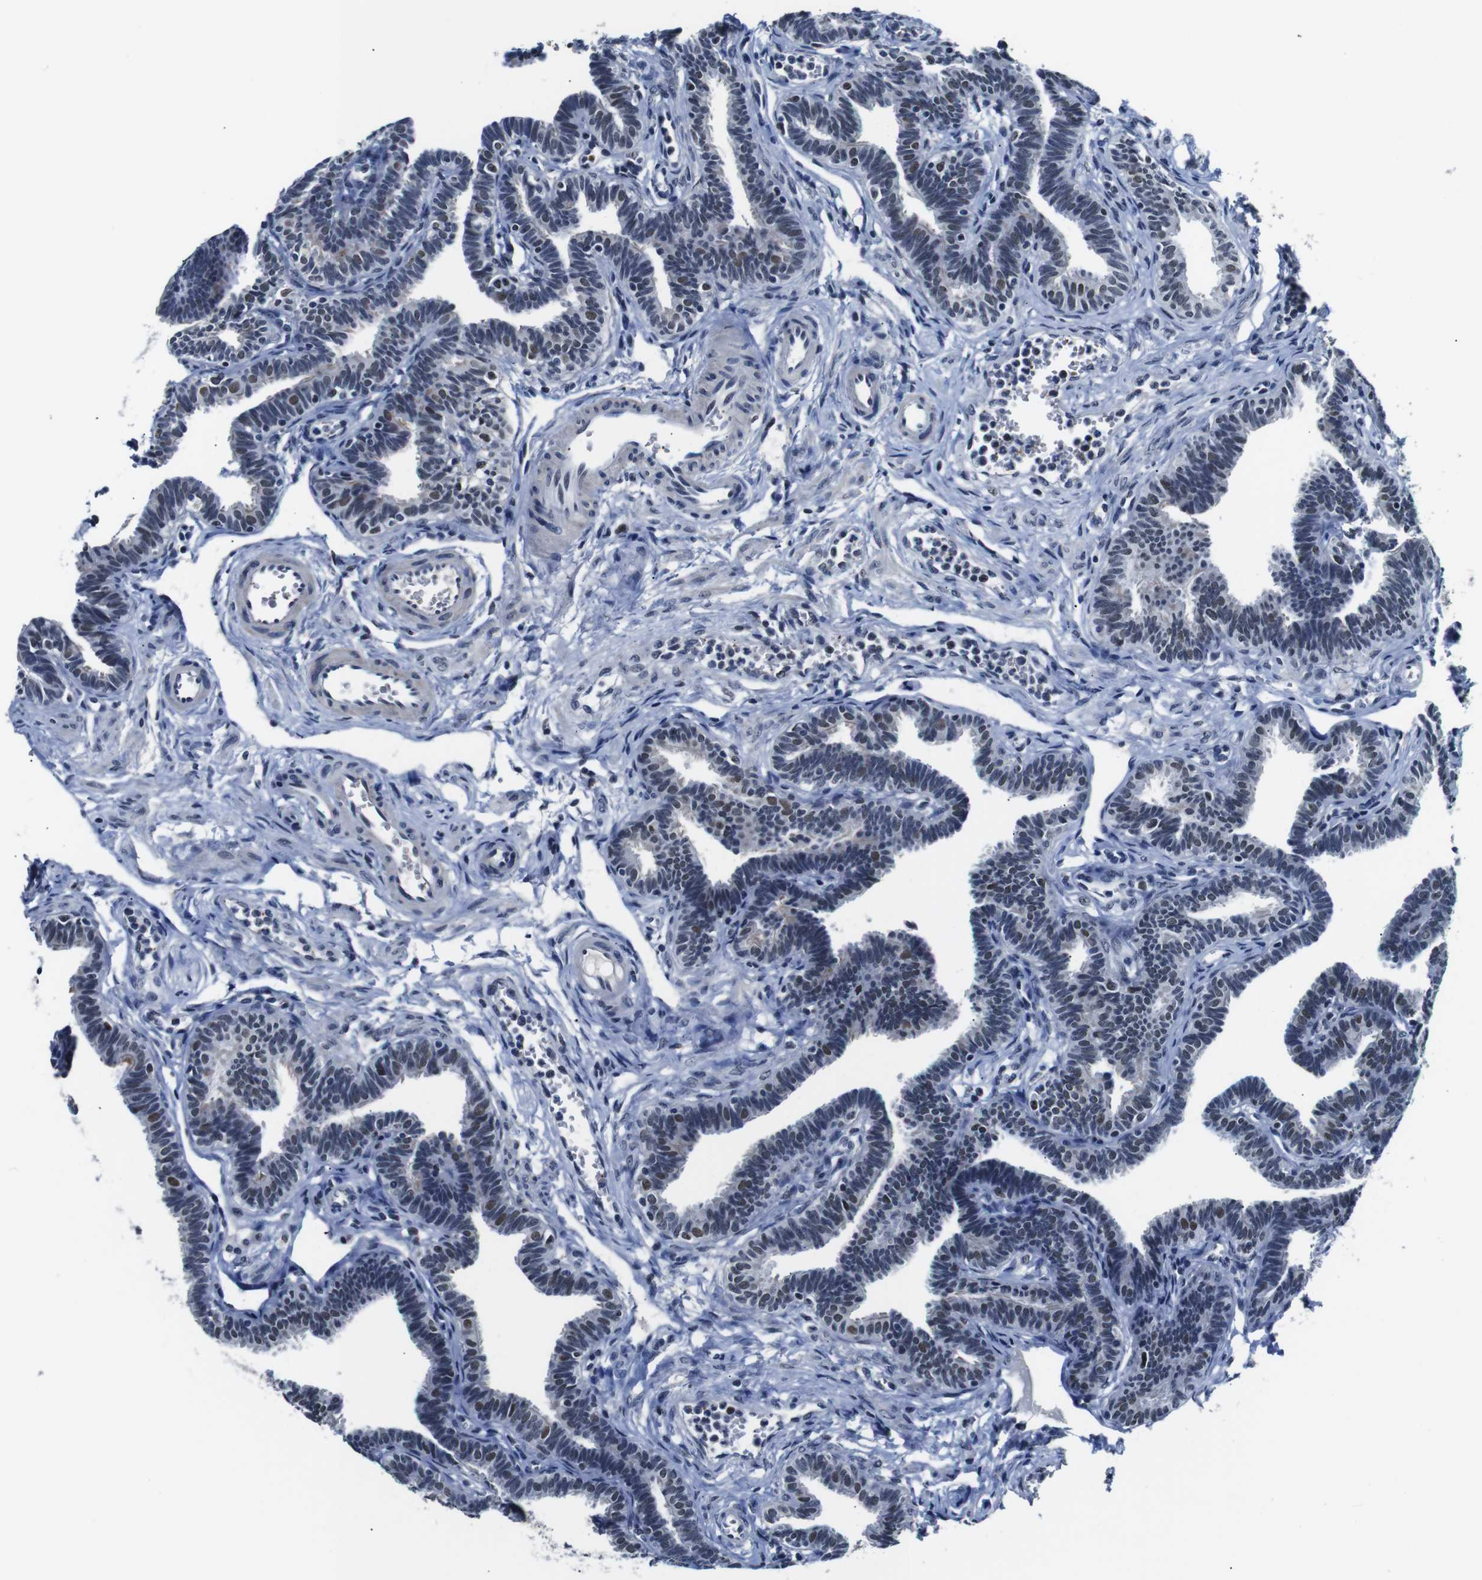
{"staining": {"intensity": "moderate", "quantity": "25%-75%", "location": "nuclear"}, "tissue": "fallopian tube", "cell_type": "Glandular cells", "image_type": "normal", "snomed": [{"axis": "morphology", "description": "Normal tissue, NOS"}, {"axis": "topography", "description": "Fallopian tube"}, {"axis": "topography", "description": "Ovary"}], "caption": "IHC photomicrograph of unremarkable human fallopian tube stained for a protein (brown), which shows medium levels of moderate nuclear staining in about 25%-75% of glandular cells.", "gene": "ILDR2", "patient": {"sex": "female", "age": 23}}